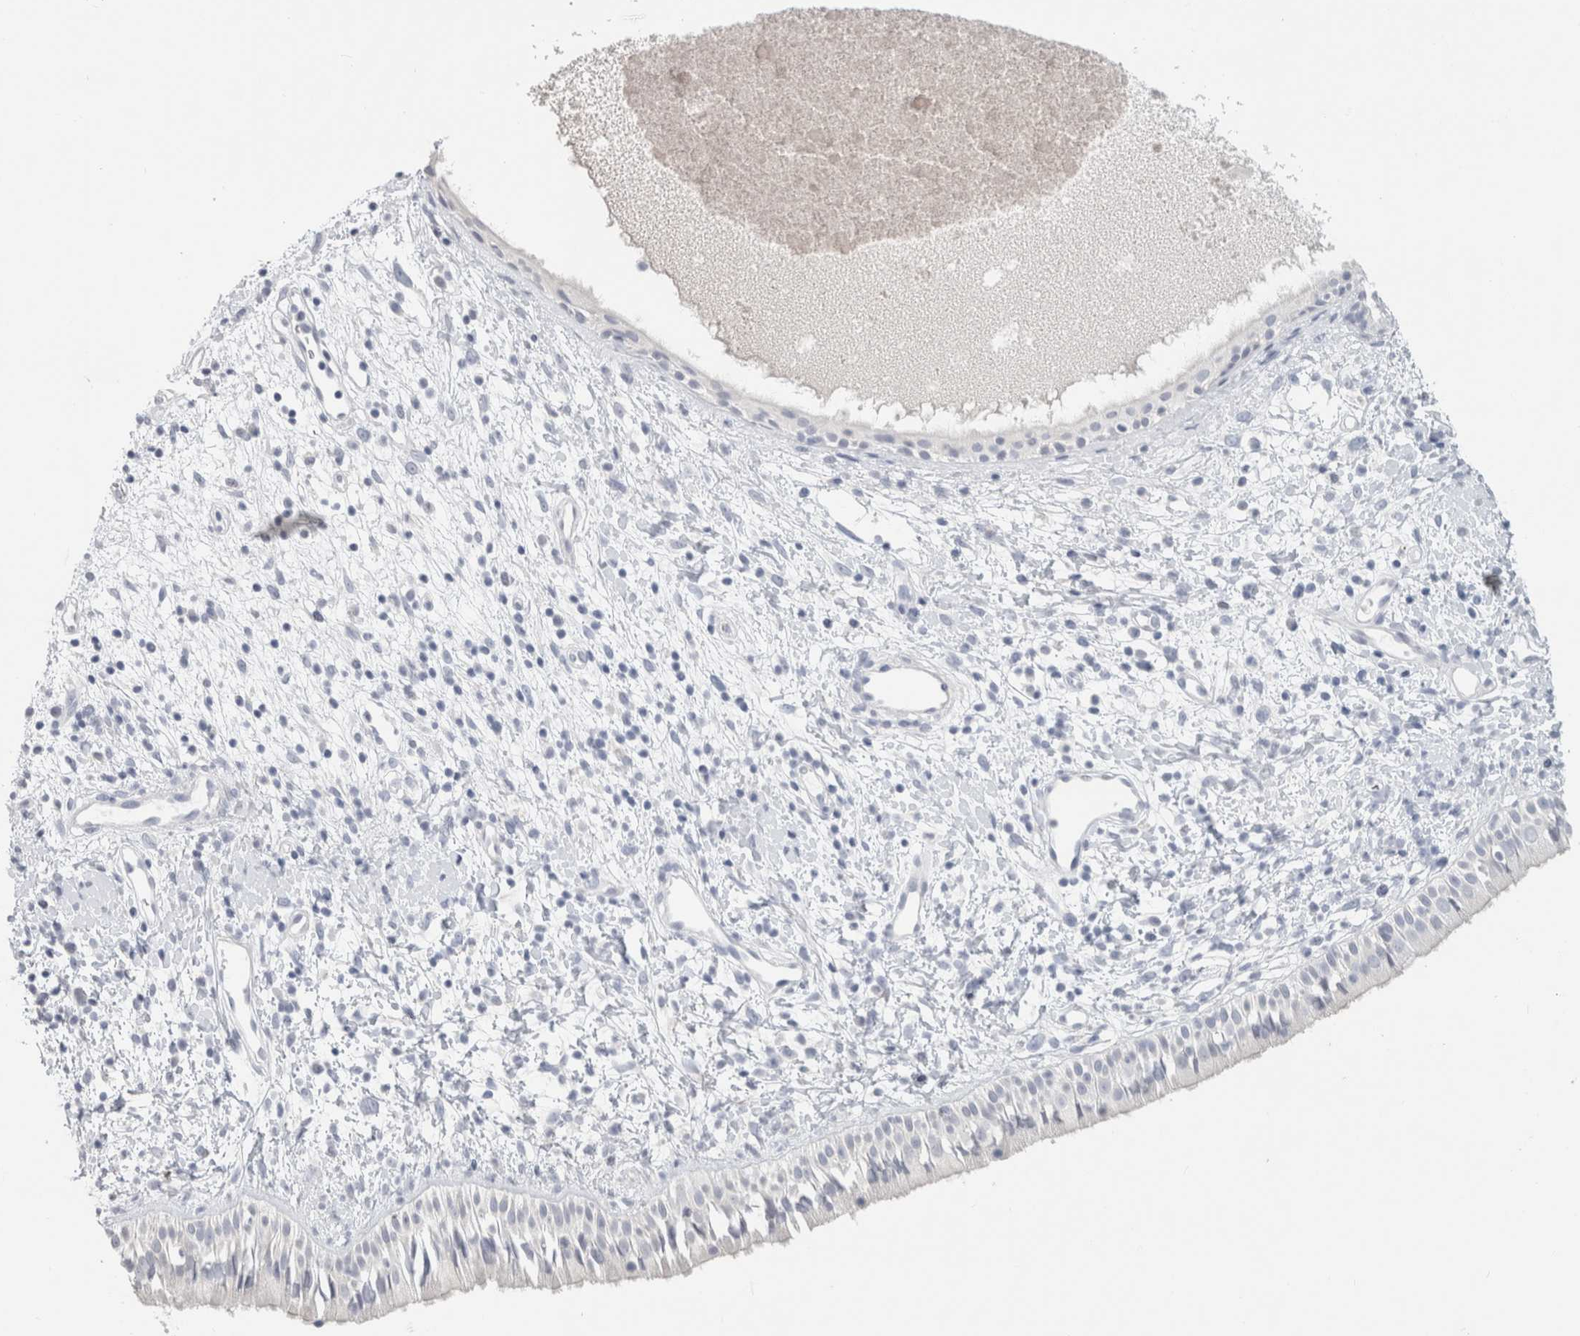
{"staining": {"intensity": "negative", "quantity": "none", "location": "none"}, "tissue": "nasopharynx", "cell_type": "Respiratory epithelial cells", "image_type": "normal", "snomed": [{"axis": "morphology", "description": "Normal tissue, NOS"}, {"axis": "topography", "description": "Nasopharynx"}], "caption": "There is no significant expression in respiratory epithelial cells of nasopharynx. (DAB IHC, high magnification).", "gene": "SLC6A1", "patient": {"sex": "male", "age": 22}}